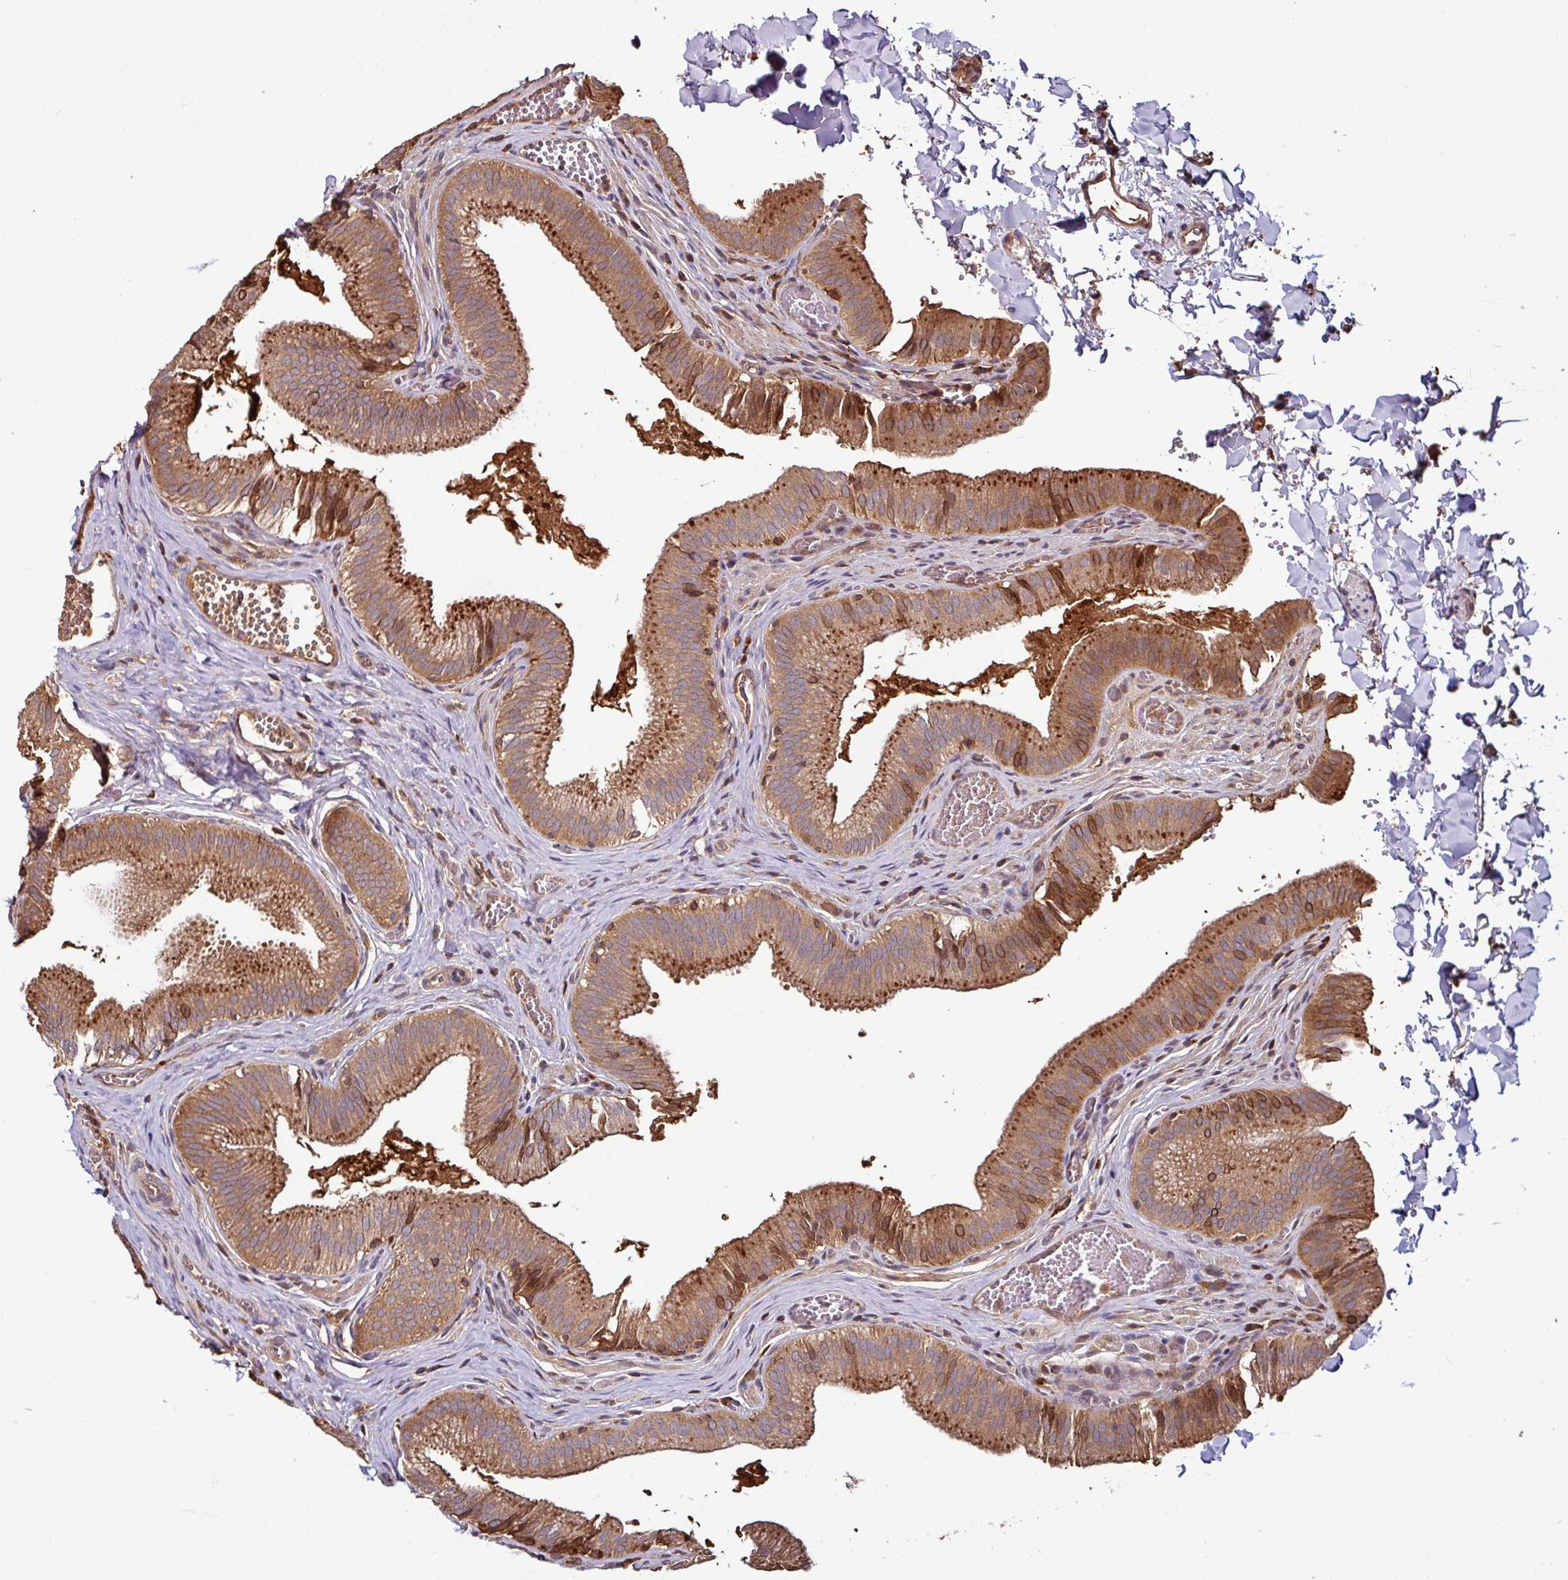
{"staining": {"intensity": "strong", "quantity": ">75%", "location": "cytoplasmic/membranous"}, "tissue": "gallbladder", "cell_type": "Glandular cells", "image_type": "normal", "snomed": [{"axis": "morphology", "description": "Normal tissue, NOS"}, {"axis": "topography", "description": "Gallbladder"}, {"axis": "topography", "description": "Peripheral nerve tissue"}], "caption": "Immunohistochemistry of normal human gallbladder reveals high levels of strong cytoplasmic/membranous expression in approximately >75% of glandular cells.", "gene": "GNPDA1", "patient": {"sex": "male", "age": 17}}